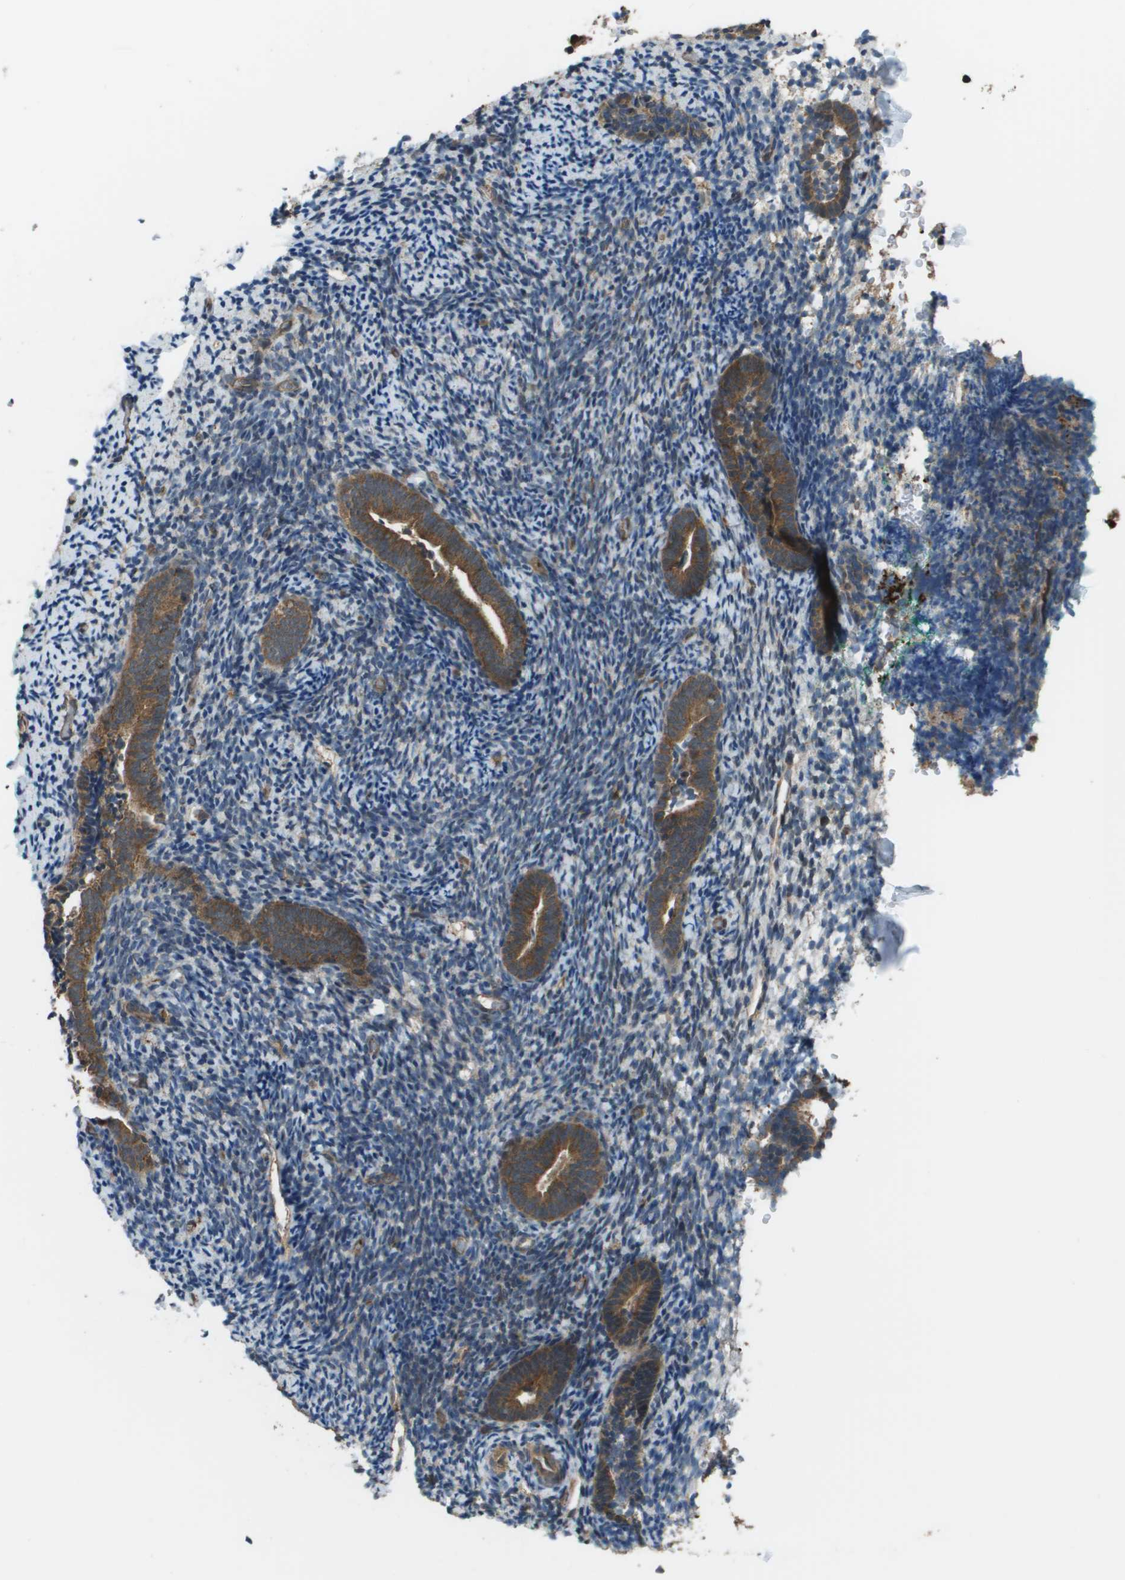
{"staining": {"intensity": "moderate", "quantity": "<25%", "location": "cytoplasmic/membranous"}, "tissue": "endometrium", "cell_type": "Cells in endometrial stroma", "image_type": "normal", "snomed": [{"axis": "morphology", "description": "Normal tissue, NOS"}, {"axis": "topography", "description": "Endometrium"}], "caption": "A histopathology image of endometrium stained for a protein shows moderate cytoplasmic/membranous brown staining in cells in endometrial stroma. The protein is stained brown, and the nuclei are stained in blue (DAB (3,3'-diaminobenzidine) IHC with brightfield microscopy, high magnification).", "gene": "PLPBP", "patient": {"sex": "female", "age": 51}}